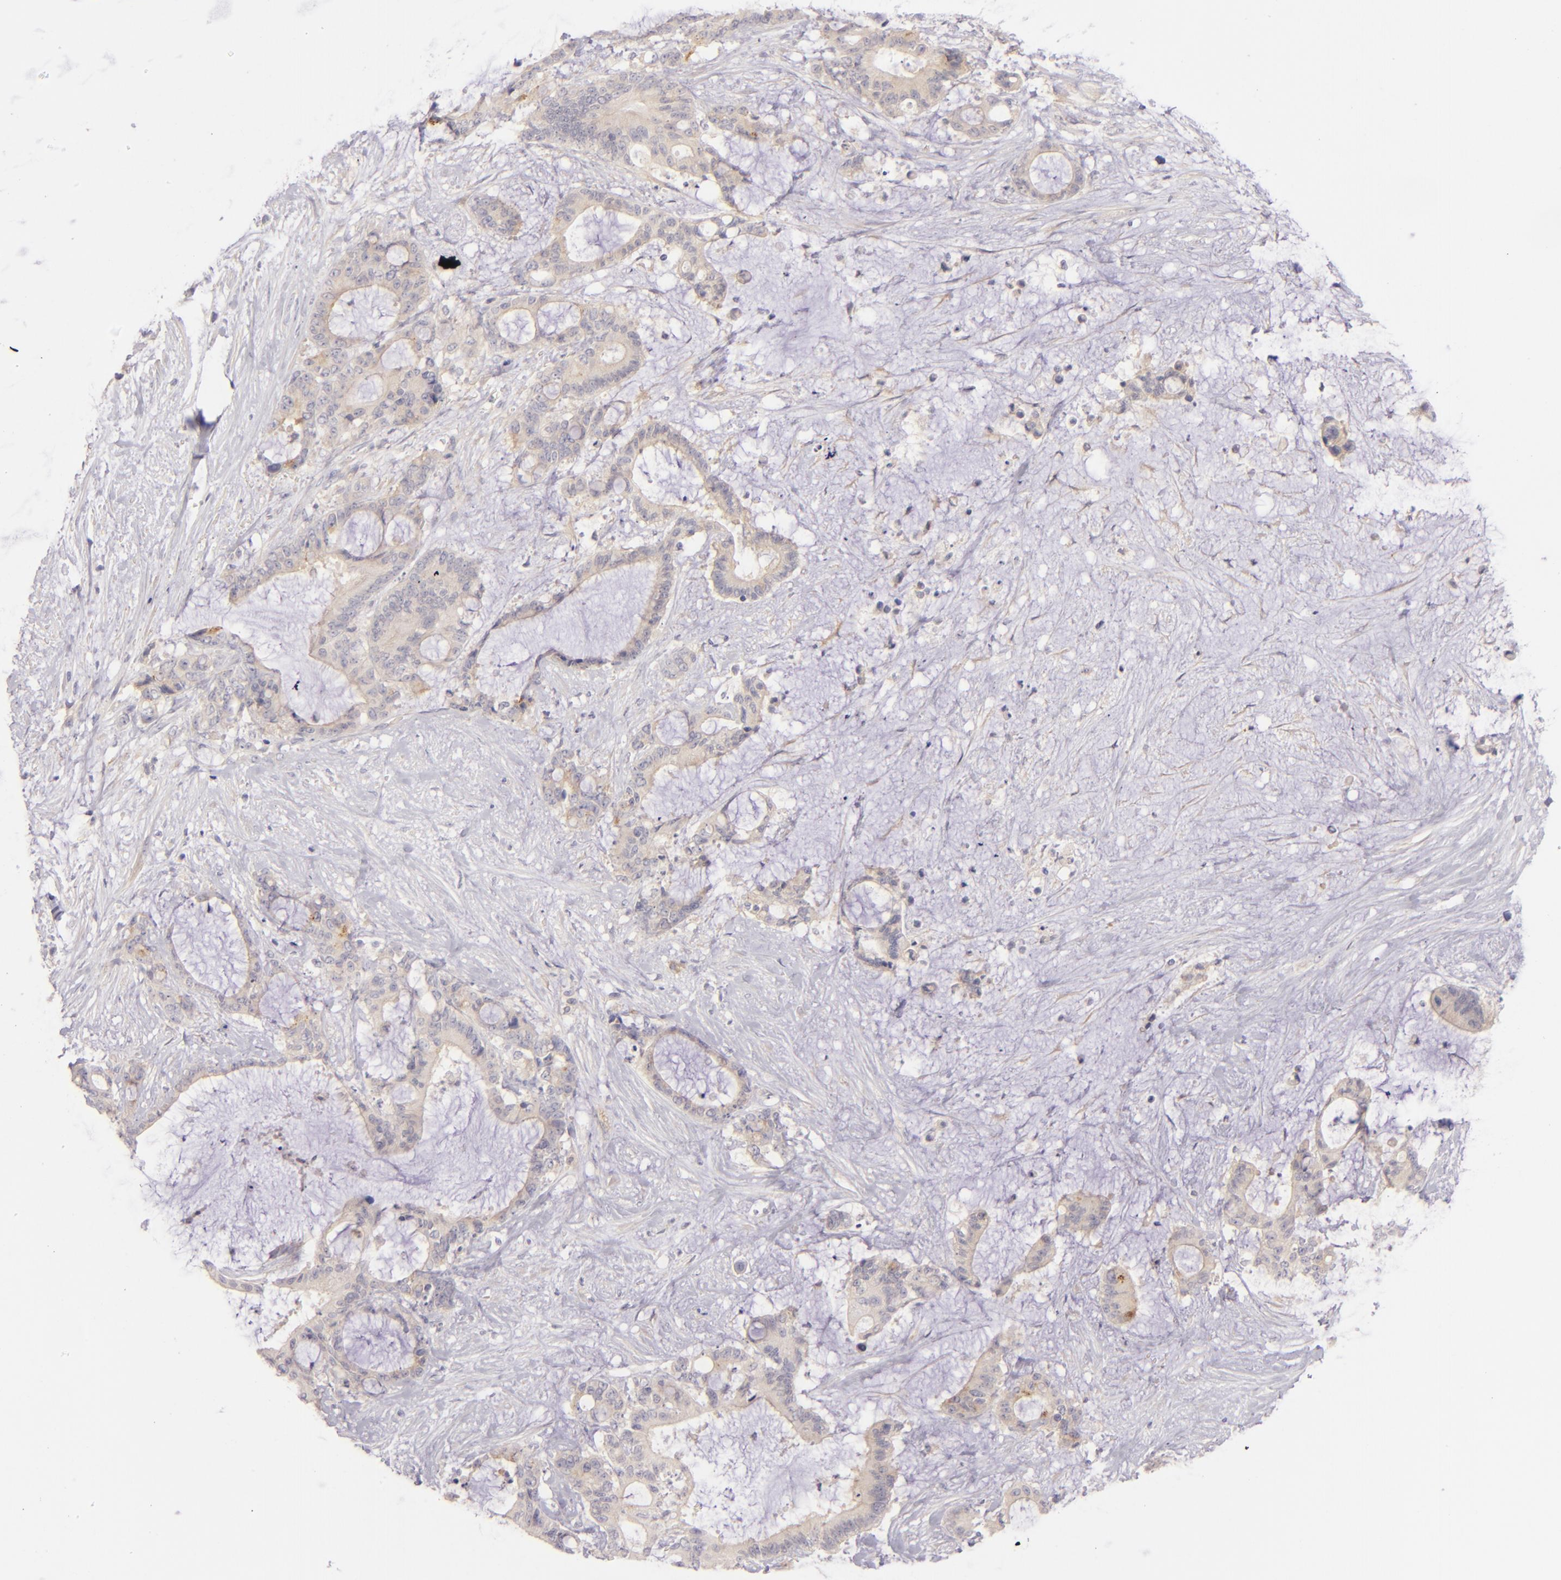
{"staining": {"intensity": "weak", "quantity": ">75%", "location": "cytoplasmic/membranous"}, "tissue": "liver cancer", "cell_type": "Tumor cells", "image_type": "cancer", "snomed": [{"axis": "morphology", "description": "Cholangiocarcinoma"}, {"axis": "topography", "description": "Liver"}], "caption": "Human liver cholangiocarcinoma stained for a protein (brown) shows weak cytoplasmic/membranous positive staining in about >75% of tumor cells.", "gene": "CD83", "patient": {"sex": "female", "age": 73}}